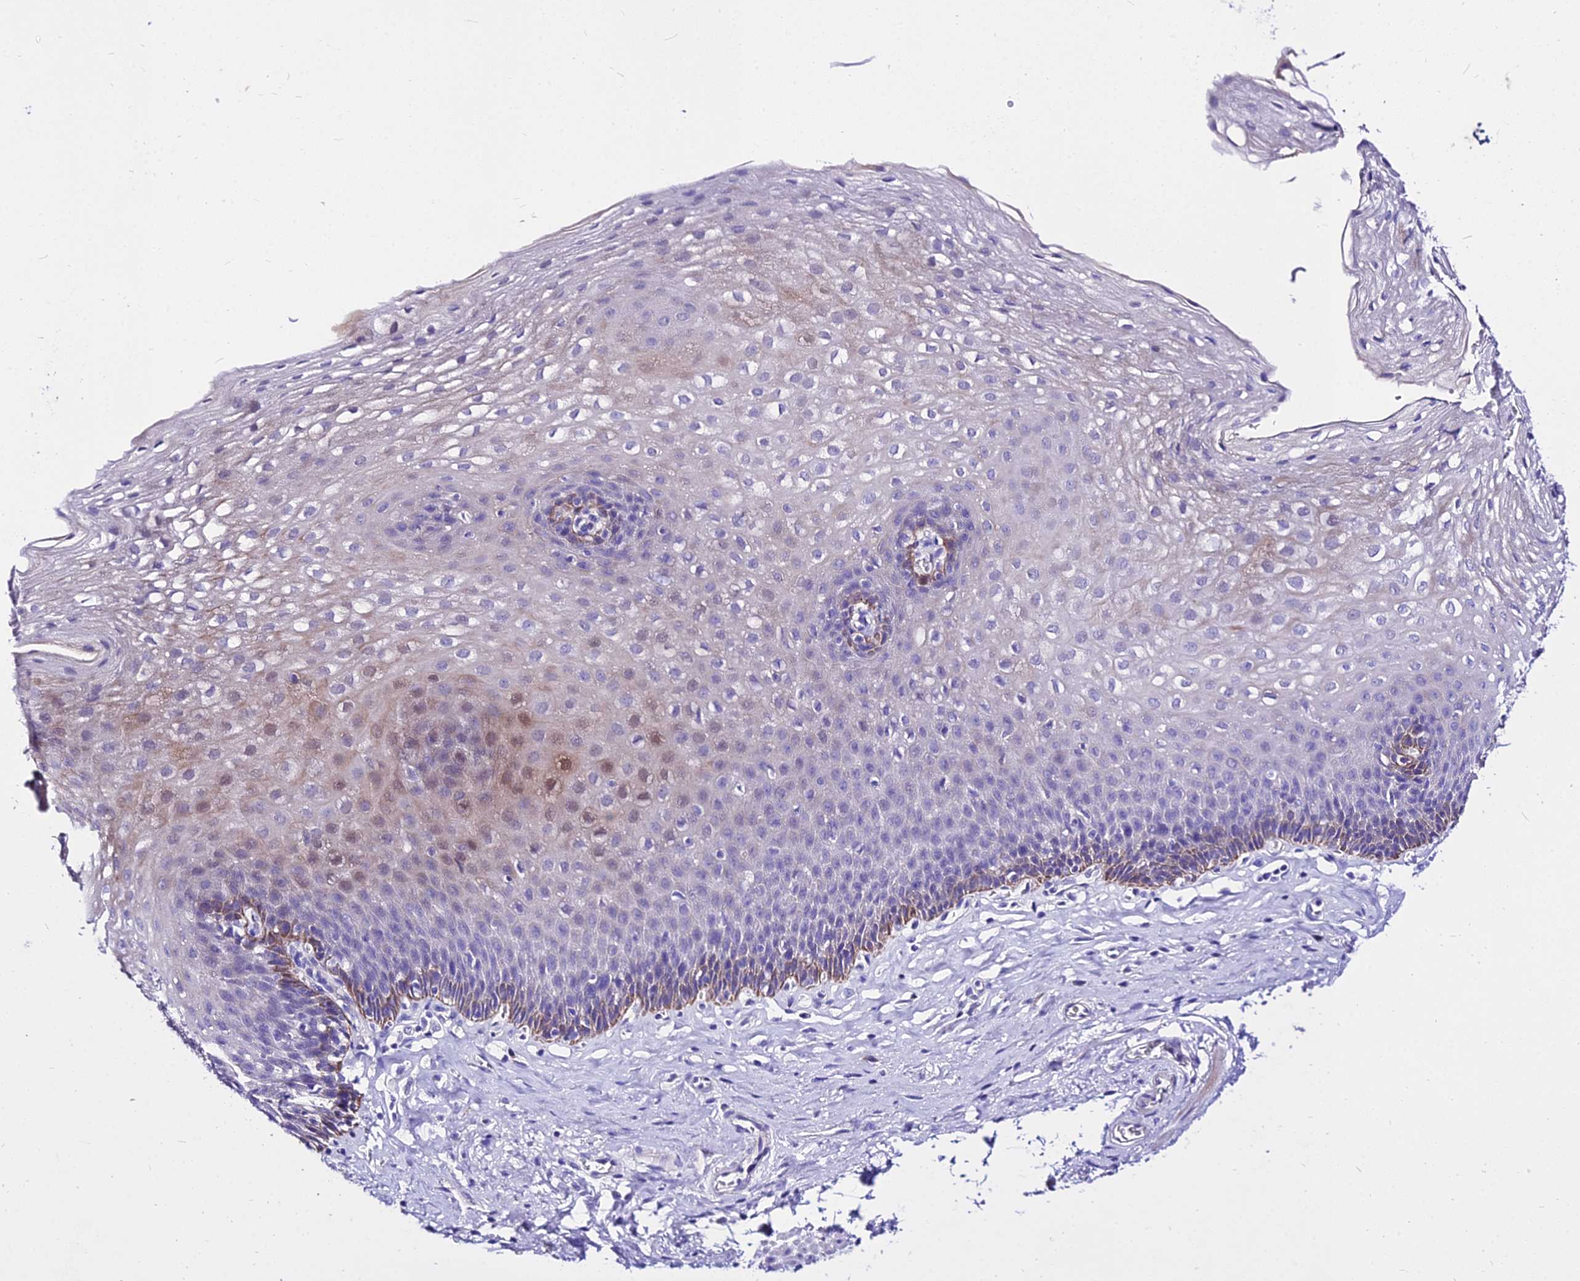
{"staining": {"intensity": "moderate", "quantity": "<25%", "location": "cytoplasmic/membranous"}, "tissue": "esophagus", "cell_type": "Squamous epithelial cells", "image_type": "normal", "snomed": [{"axis": "morphology", "description": "Normal tissue, NOS"}, {"axis": "topography", "description": "Esophagus"}], "caption": "Brown immunohistochemical staining in benign esophagus reveals moderate cytoplasmic/membranous staining in approximately <25% of squamous epithelial cells.", "gene": "DEFB106A", "patient": {"sex": "female", "age": 66}}